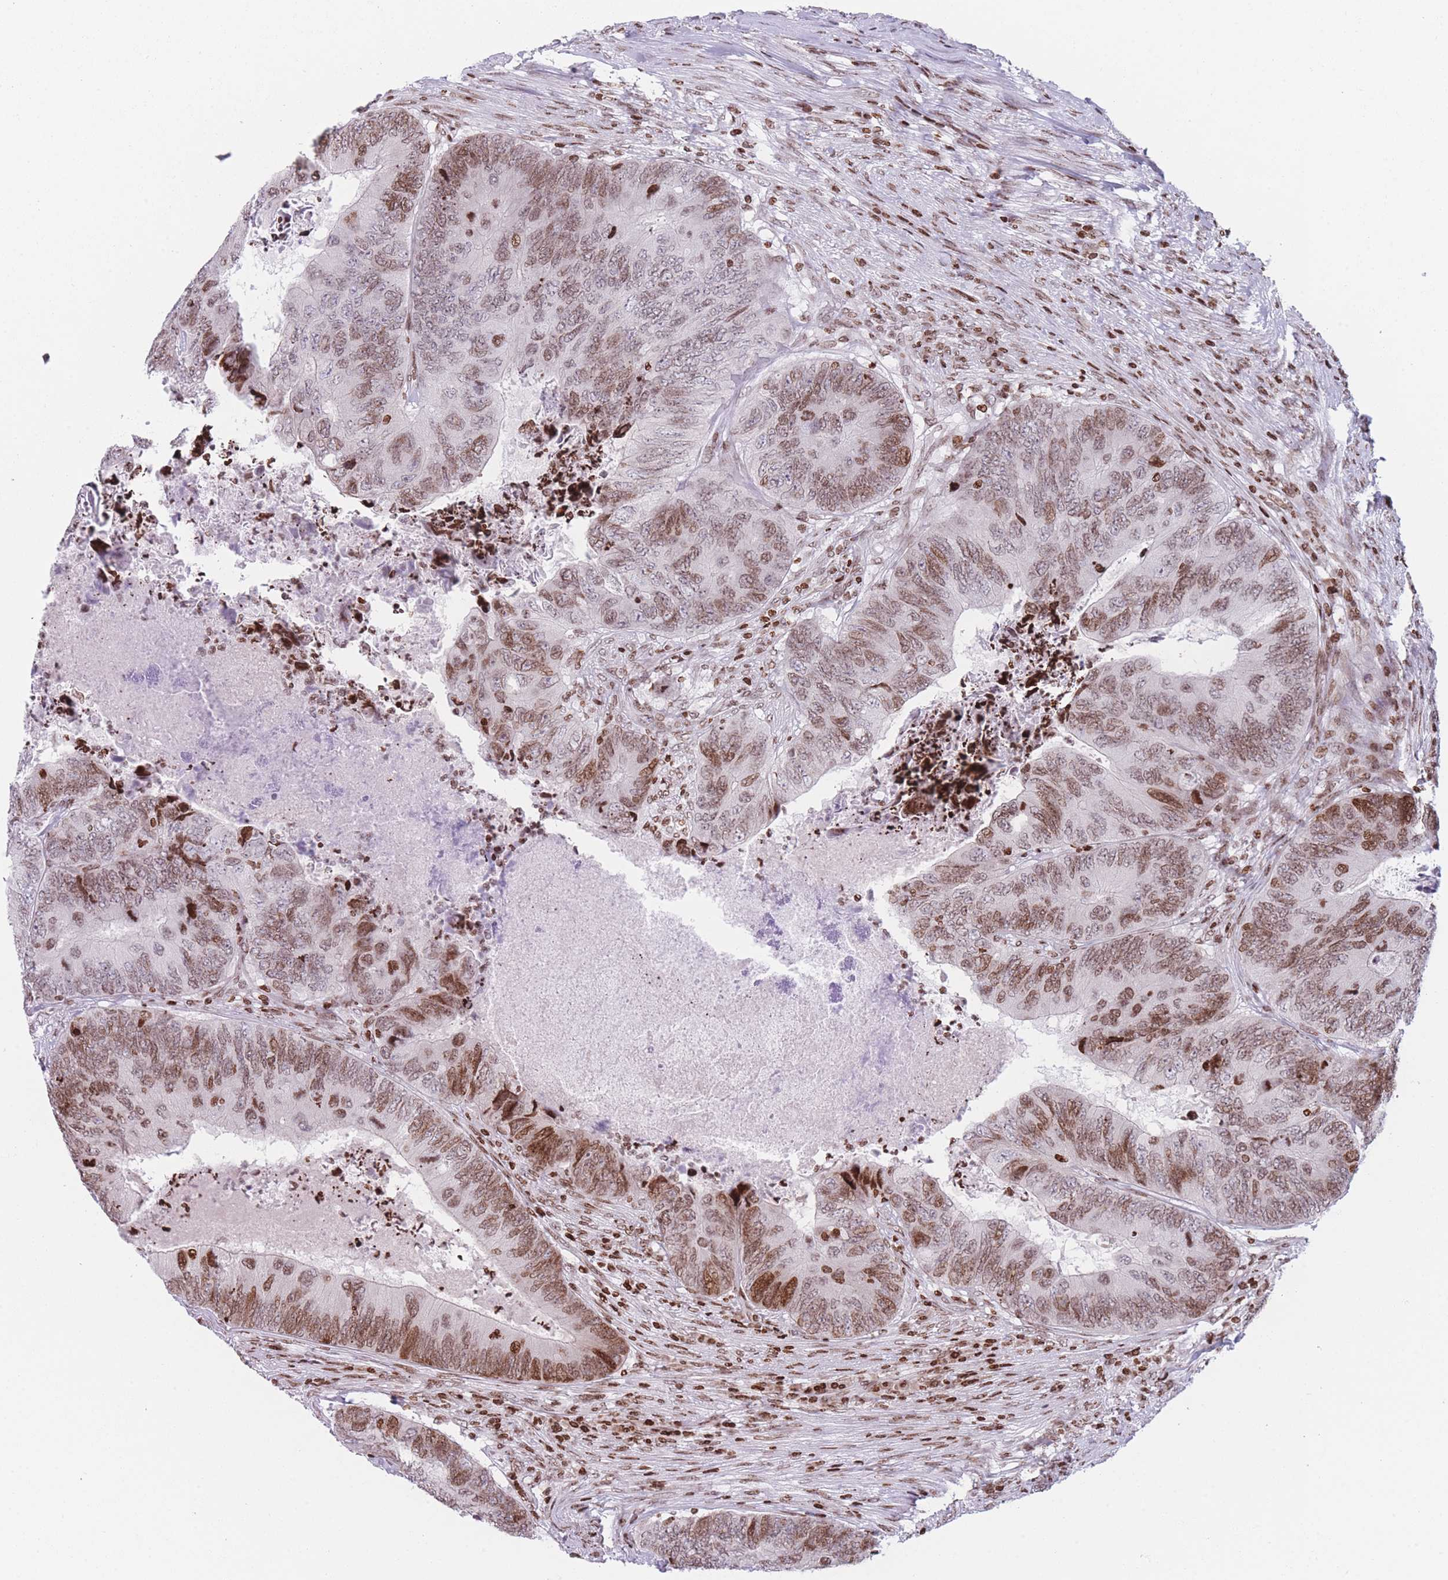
{"staining": {"intensity": "moderate", "quantity": ">75%", "location": "nuclear"}, "tissue": "colorectal cancer", "cell_type": "Tumor cells", "image_type": "cancer", "snomed": [{"axis": "morphology", "description": "Adenocarcinoma, NOS"}, {"axis": "topography", "description": "Colon"}], "caption": "Protein expression by IHC reveals moderate nuclear positivity in approximately >75% of tumor cells in colorectal cancer (adenocarcinoma).", "gene": "AK9", "patient": {"sex": "female", "age": 67}}